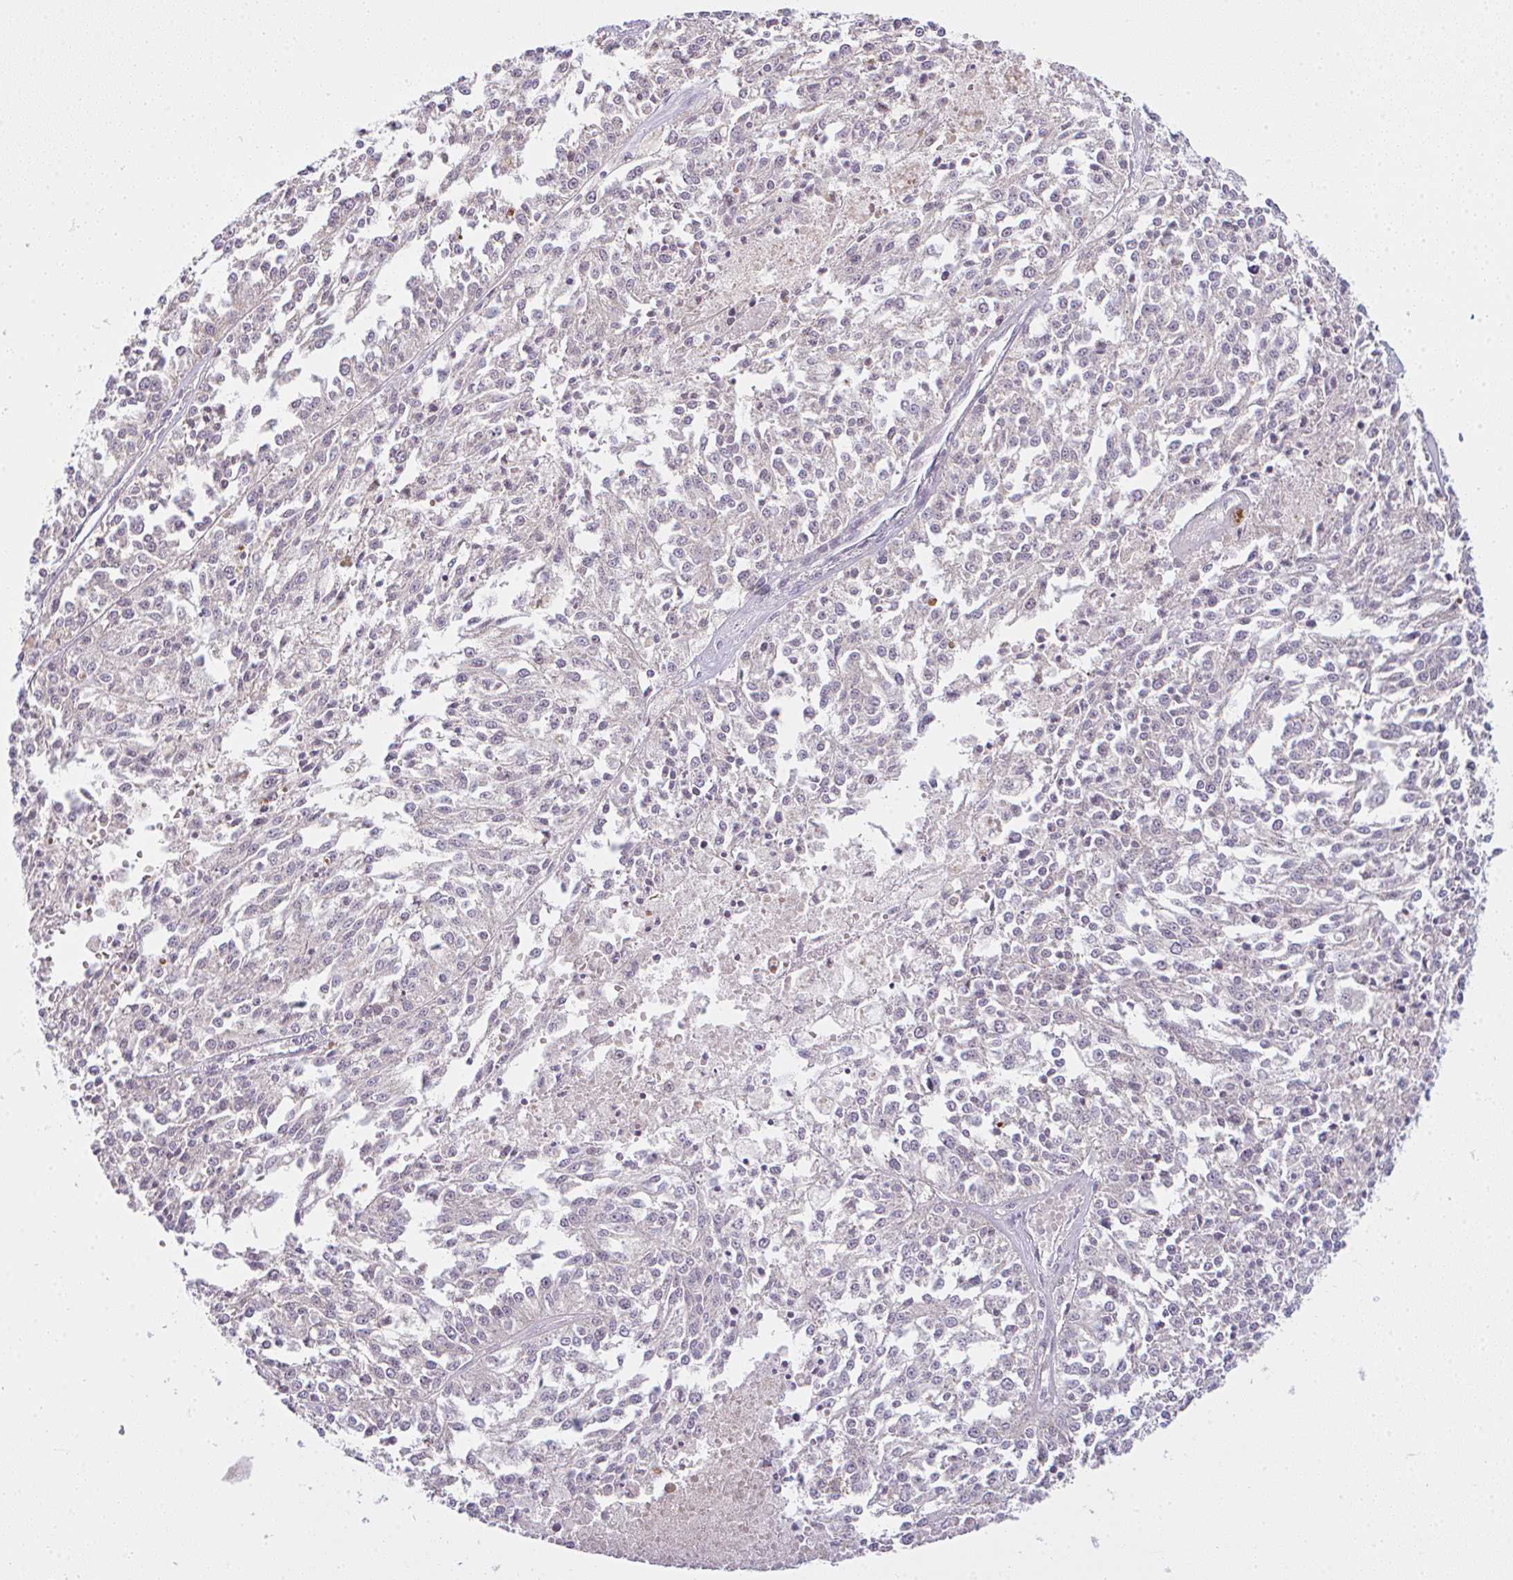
{"staining": {"intensity": "negative", "quantity": "none", "location": "none"}, "tissue": "melanoma", "cell_type": "Tumor cells", "image_type": "cancer", "snomed": [{"axis": "morphology", "description": "Malignant melanoma, NOS"}, {"axis": "topography", "description": "Skin"}], "caption": "Immunohistochemical staining of human malignant melanoma shows no significant positivity in tumor cells. (DAB immunohistochemistry (IHC) with hematoxylin counter stain).", "gene": "CSE1L", "patient": {"sex": "female", "age": 64}}